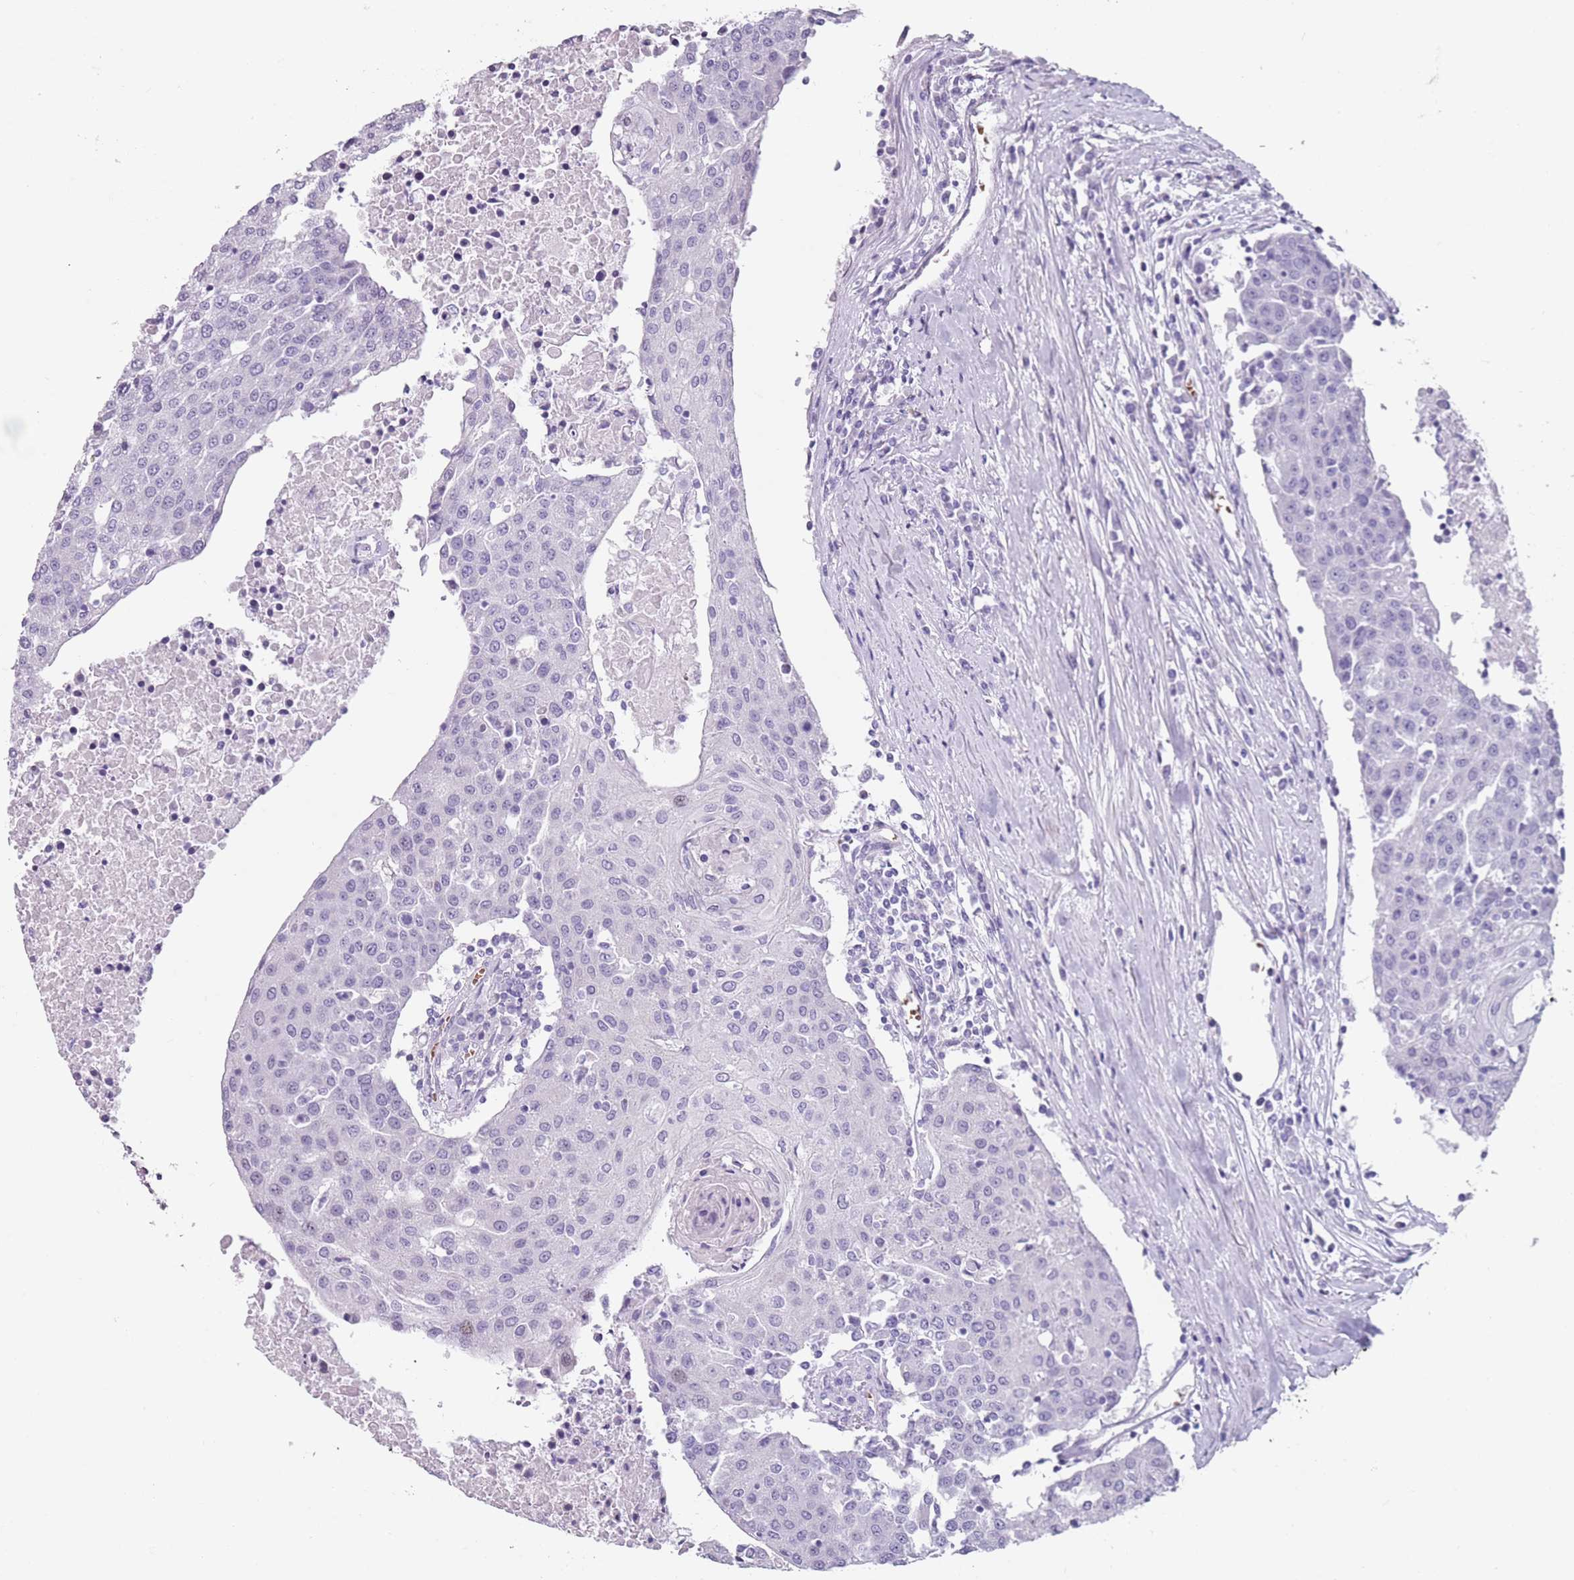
{"staining": {"intensity": "negative", "quantity": "none", "location": "none"}, "tissue": "urothelial cancer", "cell_type": "Tumor cells", "image_type": "cancer", "snomed": [{"axis": "morphology", "description": "Urothelial carcinoma, High grade"}, {"axis": "topography", "description": "Urinary bladder"}], "caption": "DAB immunohistochemical staining of human high-grade urothelial carcinoma shows no significant staining in tumor cells. (DAB immunohistochemistry (IHC) visualized using brightfield microscopy, high magnification).", "gene": "SPESP1", "patient": {"sex": "female", "age": 85}}